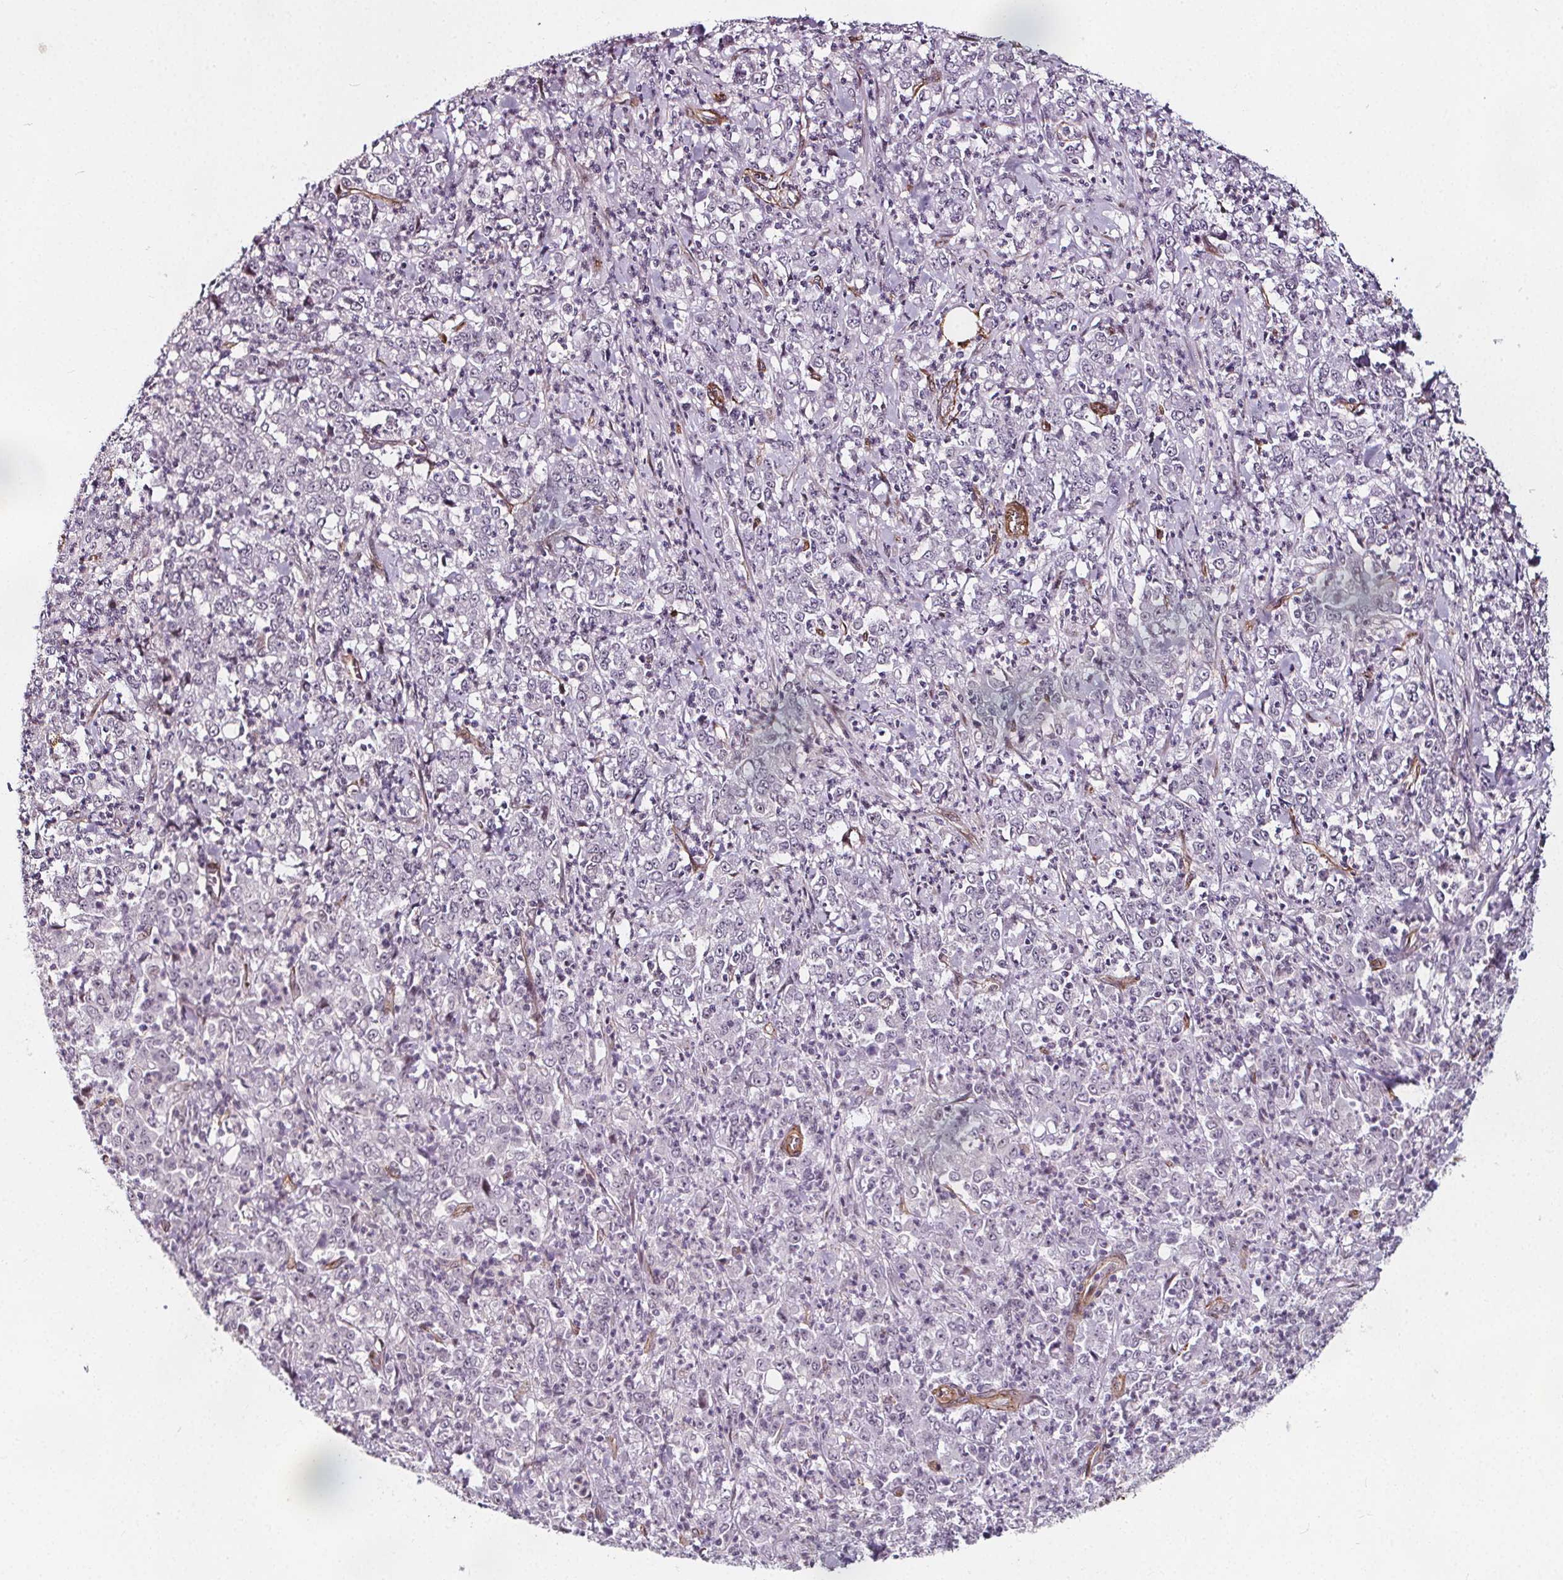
{"staining": {"intensity": "negative", "quantity": "none", "location": "none"}, "tissue": "stomach cancer", "cell_type": "Tumor cells", "image_type": "cancer", "snomed": [{"axis": "morphology", "description": "Adenocarcinoma, NOS"}, {"axis": "topography", "description": "Stomach, lower"}], "caption": "There is no significant staining in tumor cells of stomach adenocarcinoma.", "gene": "HAS1", "patient": {"sex": "female", "age": 71}}